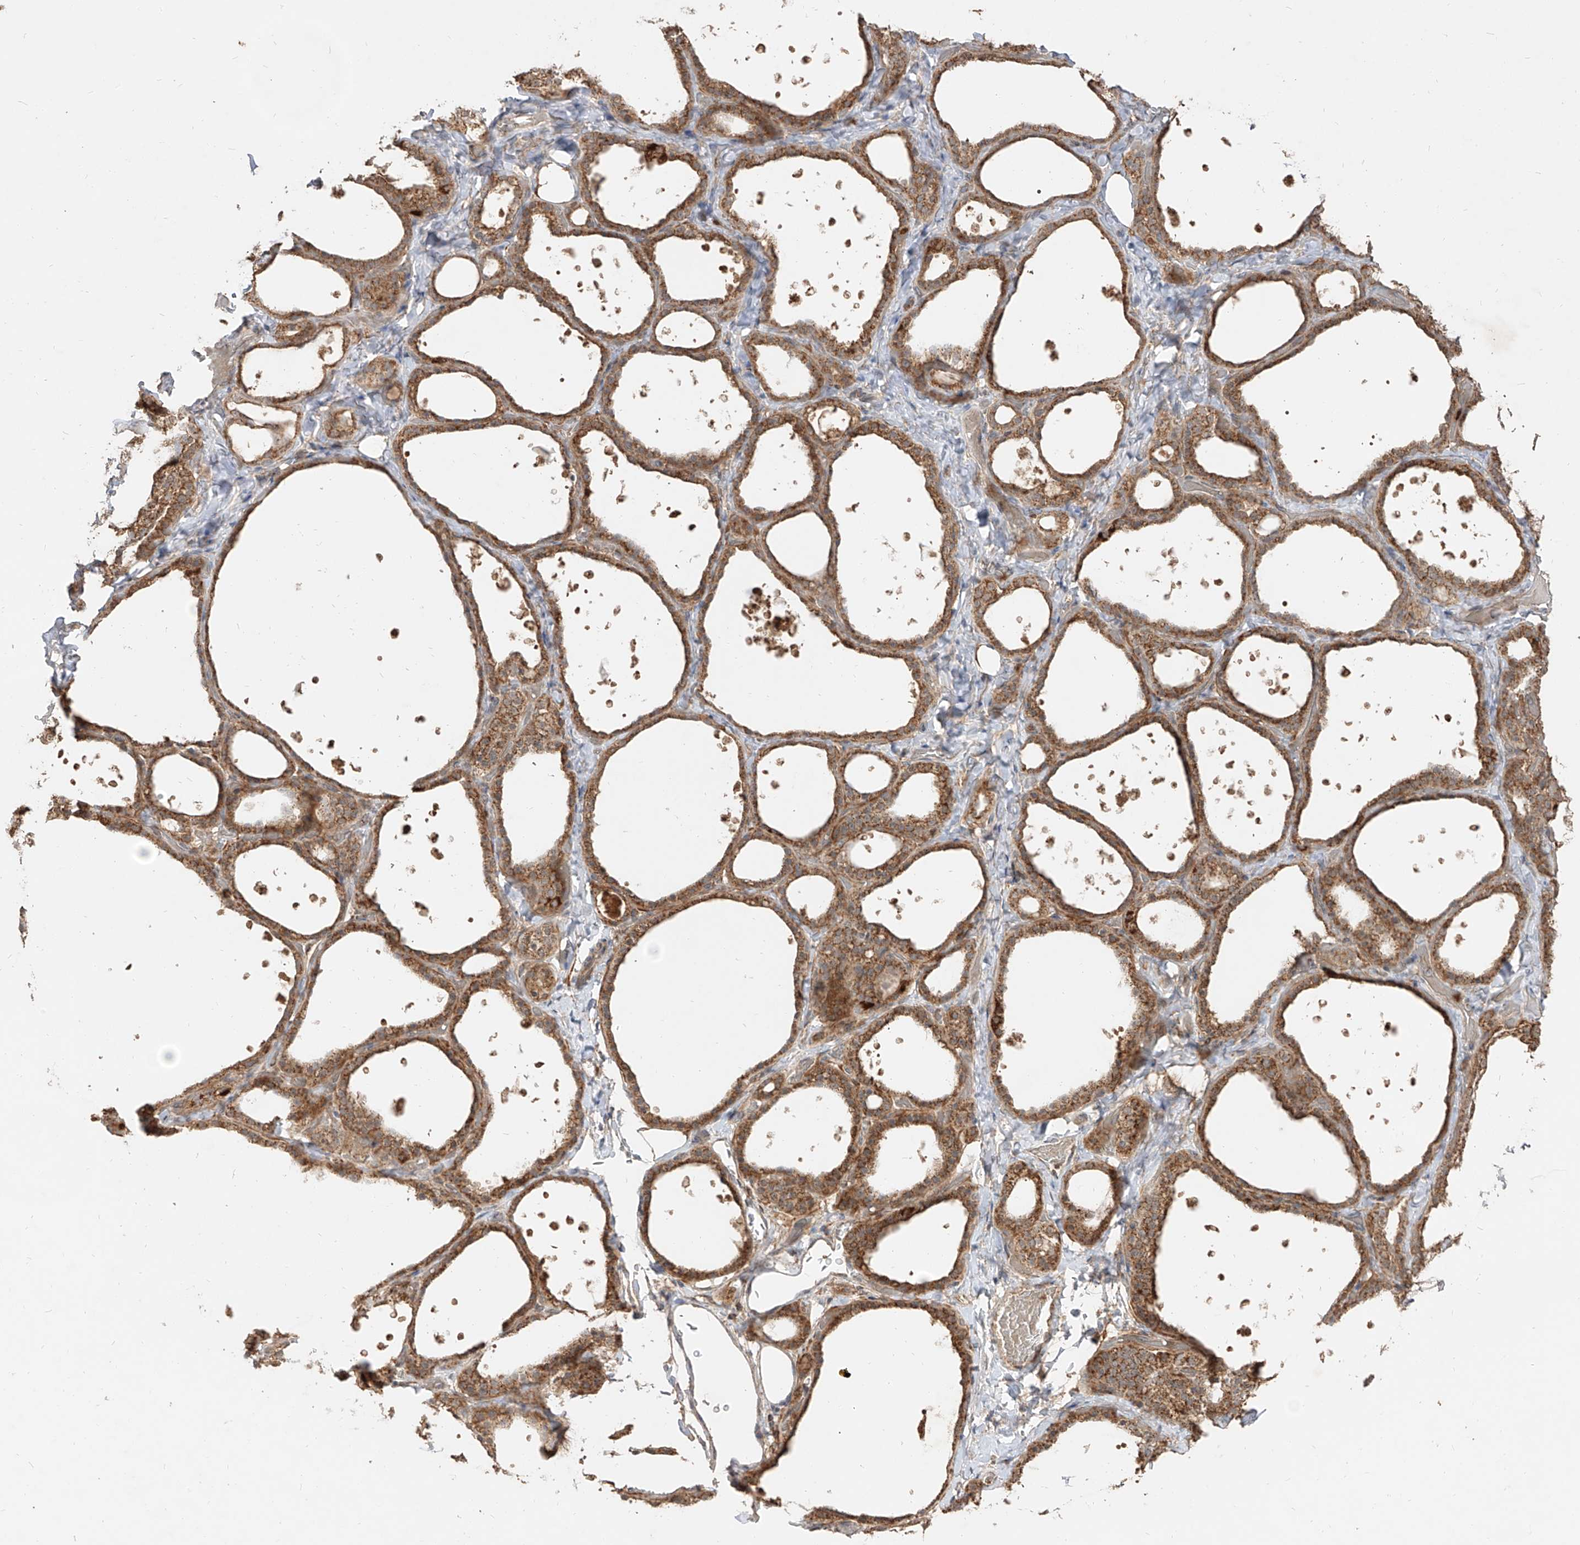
{"staining": {"intensity": "moderate", "quantity": ">75%", "location": "cytoplasmic/membranous"}, "tissue": "thyroid gland", "cell_type": "Glandular cells", "image_type": "normal", "snomed": [{"axis": "morphology", "description": "Normal tissue, NOS"}, {"axis": "topography", "description": "Thyroid gland"}], "caption": "Approximately >75% of glandular cells in unremarkable human thyroid gland display moderate cytoplasmic/membranous protein expression as visualized by brown immunohistochemical staining.", "gene": "AIM2", "patient": {"sex": "female", "age": 44}}